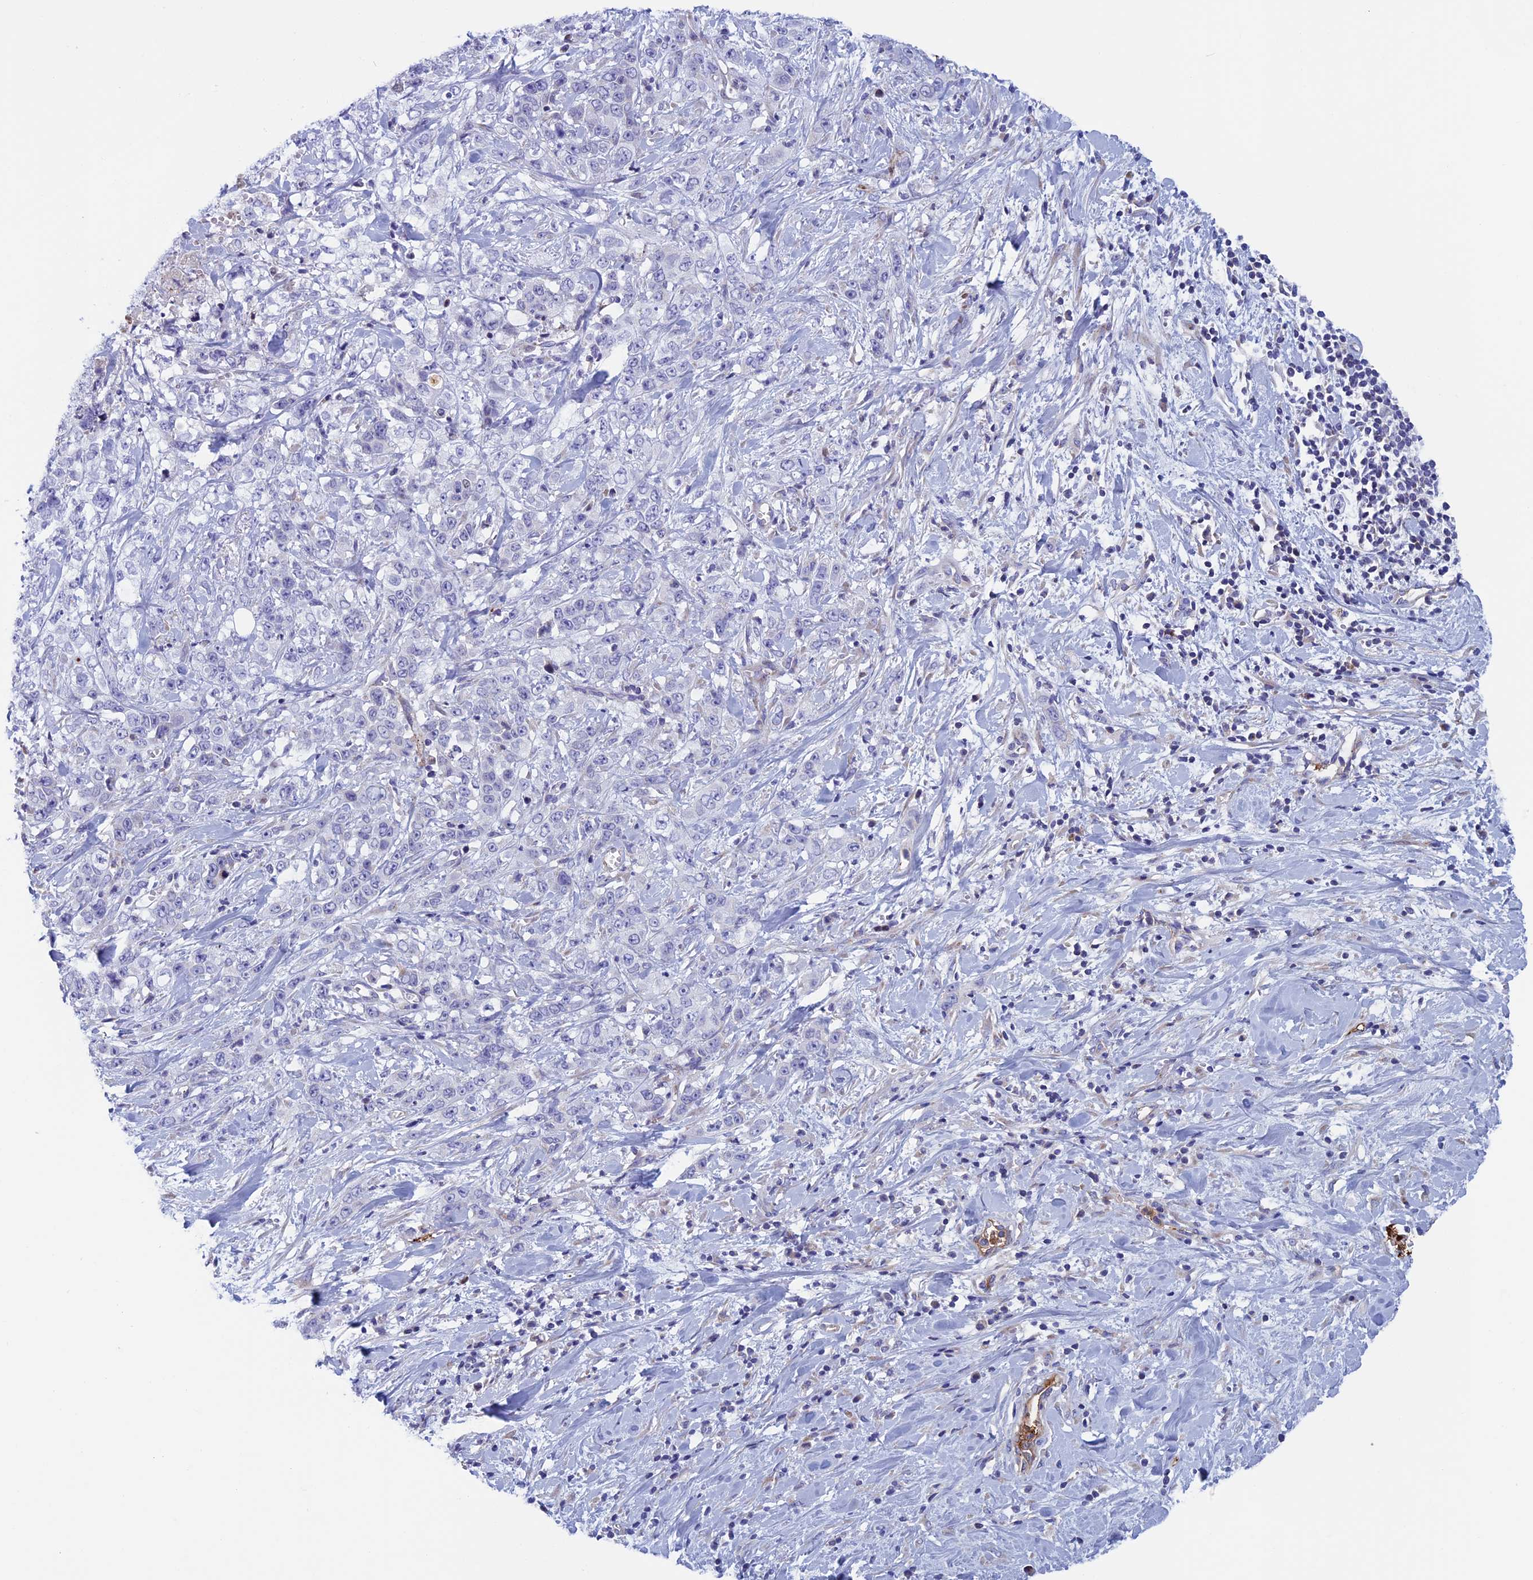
{"staining": {"intensity": "negative", "quantity": "none", "location": "none"}, "tissue": "stomach cancer", "cell_type": "Tumor cells", "image_type": "cancer", "snomed": [{"axis": "morphology", "description": "Adenocarcinoma, NOS"}, {"axis": "topography", "description": "Stomach, upper"}], "caption": "This is a histopathology image of immunohistochemistry staining of stomach cancer (adenocarcinoma), which shows no positivity in tumor cells.", "gene": "NDUFB9", "patient": {"sex": "male", "age": 62}}